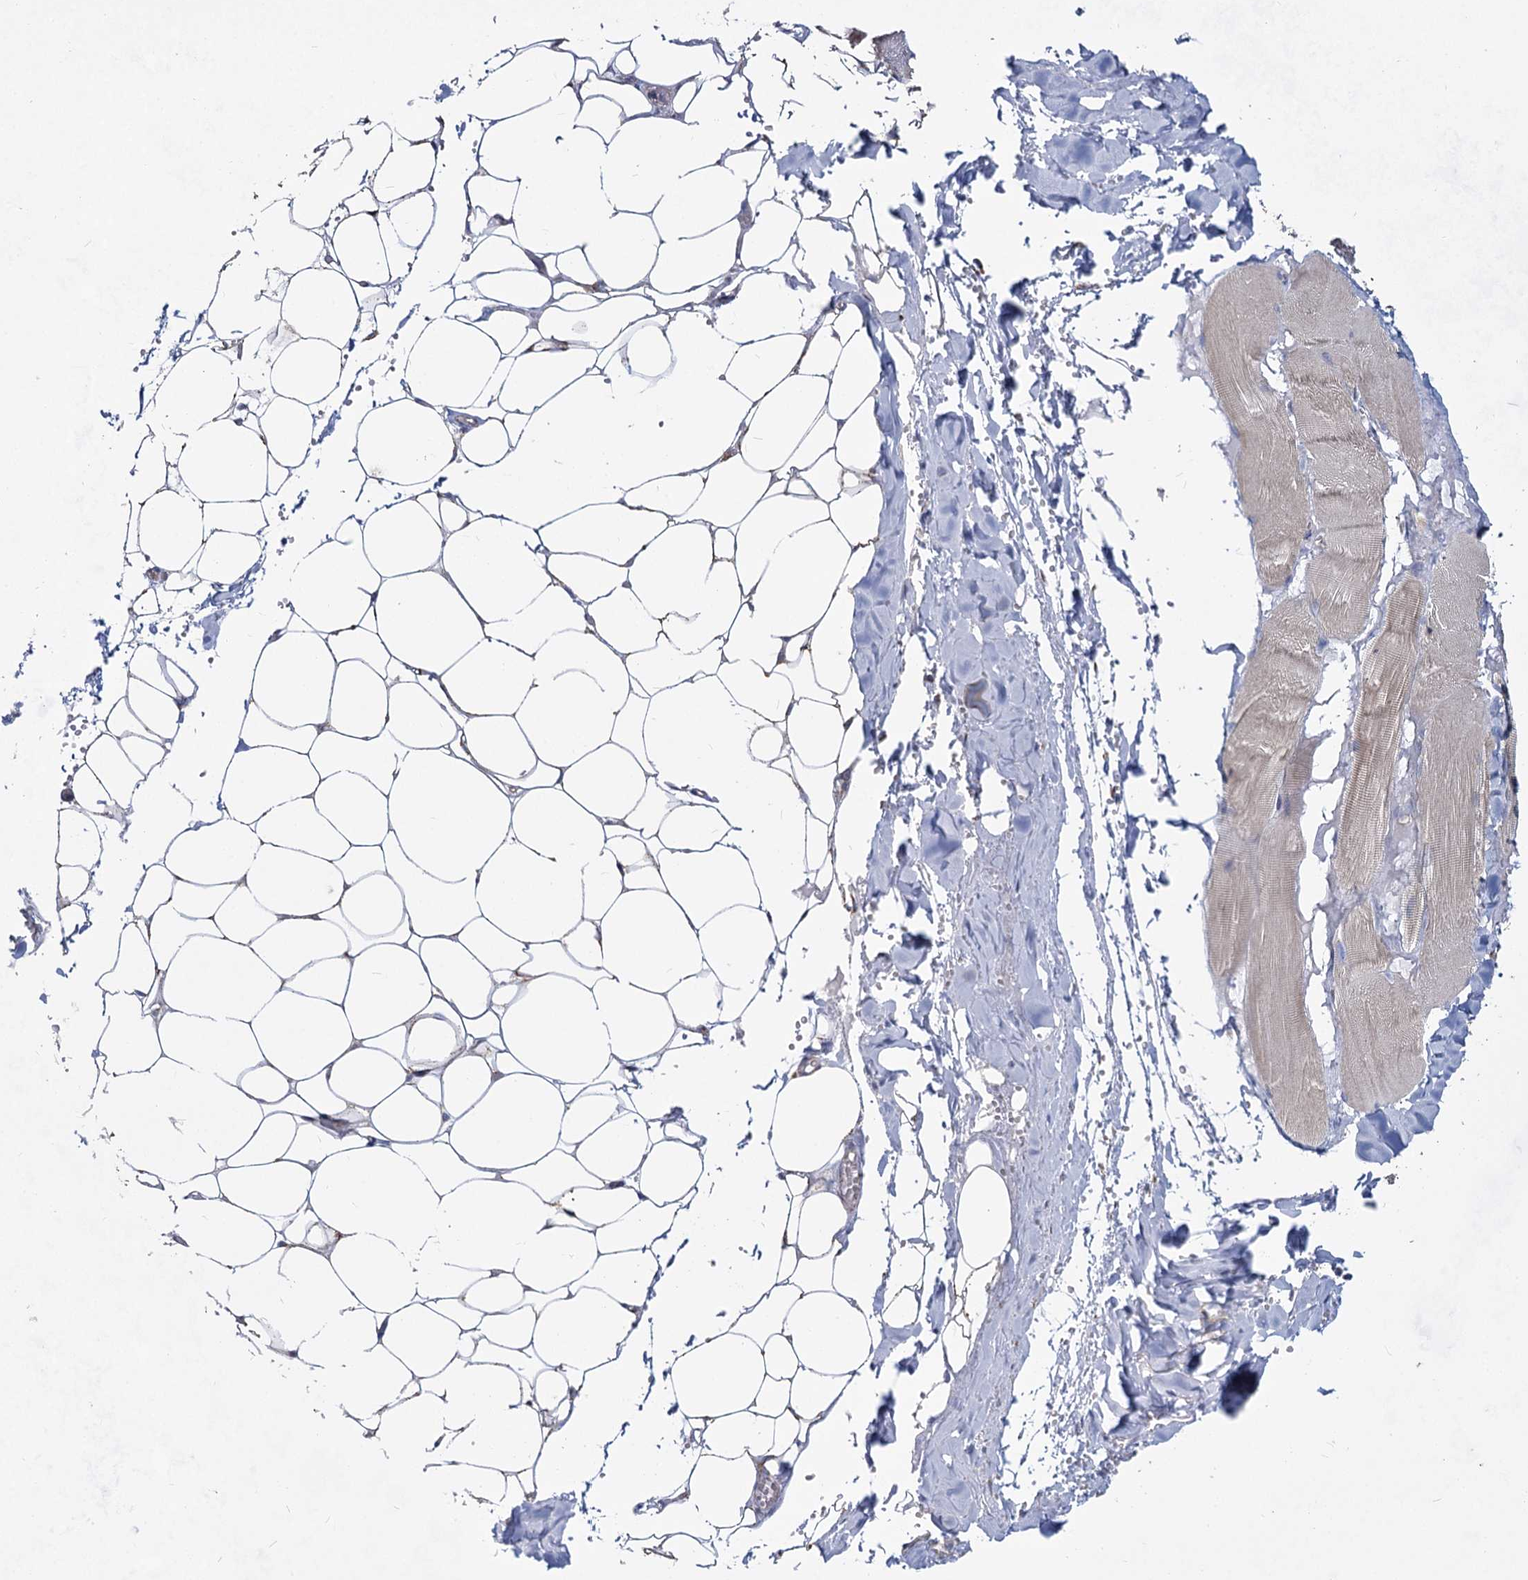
{"staining": {"intensity": "negative", "quantity": "none", "location": "none"}, "tissue": "adipose tissue", "cell_type": "Adipocytes", "image_type": "normal", "snomed": [{"axis": "morphology", "description": "Normal tissue, NOS"}, {"axis": "topography", "description": "Skeletal muscle"}, {"axis": "topography", "description": "Peripheral nerve tissue"}], "caption": "Adipocytes are negative for protein expression in benign human adipose tissue. (DAB (3,3'-diaminobenzidine) immunohistochemistry (IHC) visualized using brightfield microscopy, high magnification).", "gene": "CCDC73", "patient": {"sex": "female", "age": 55}}